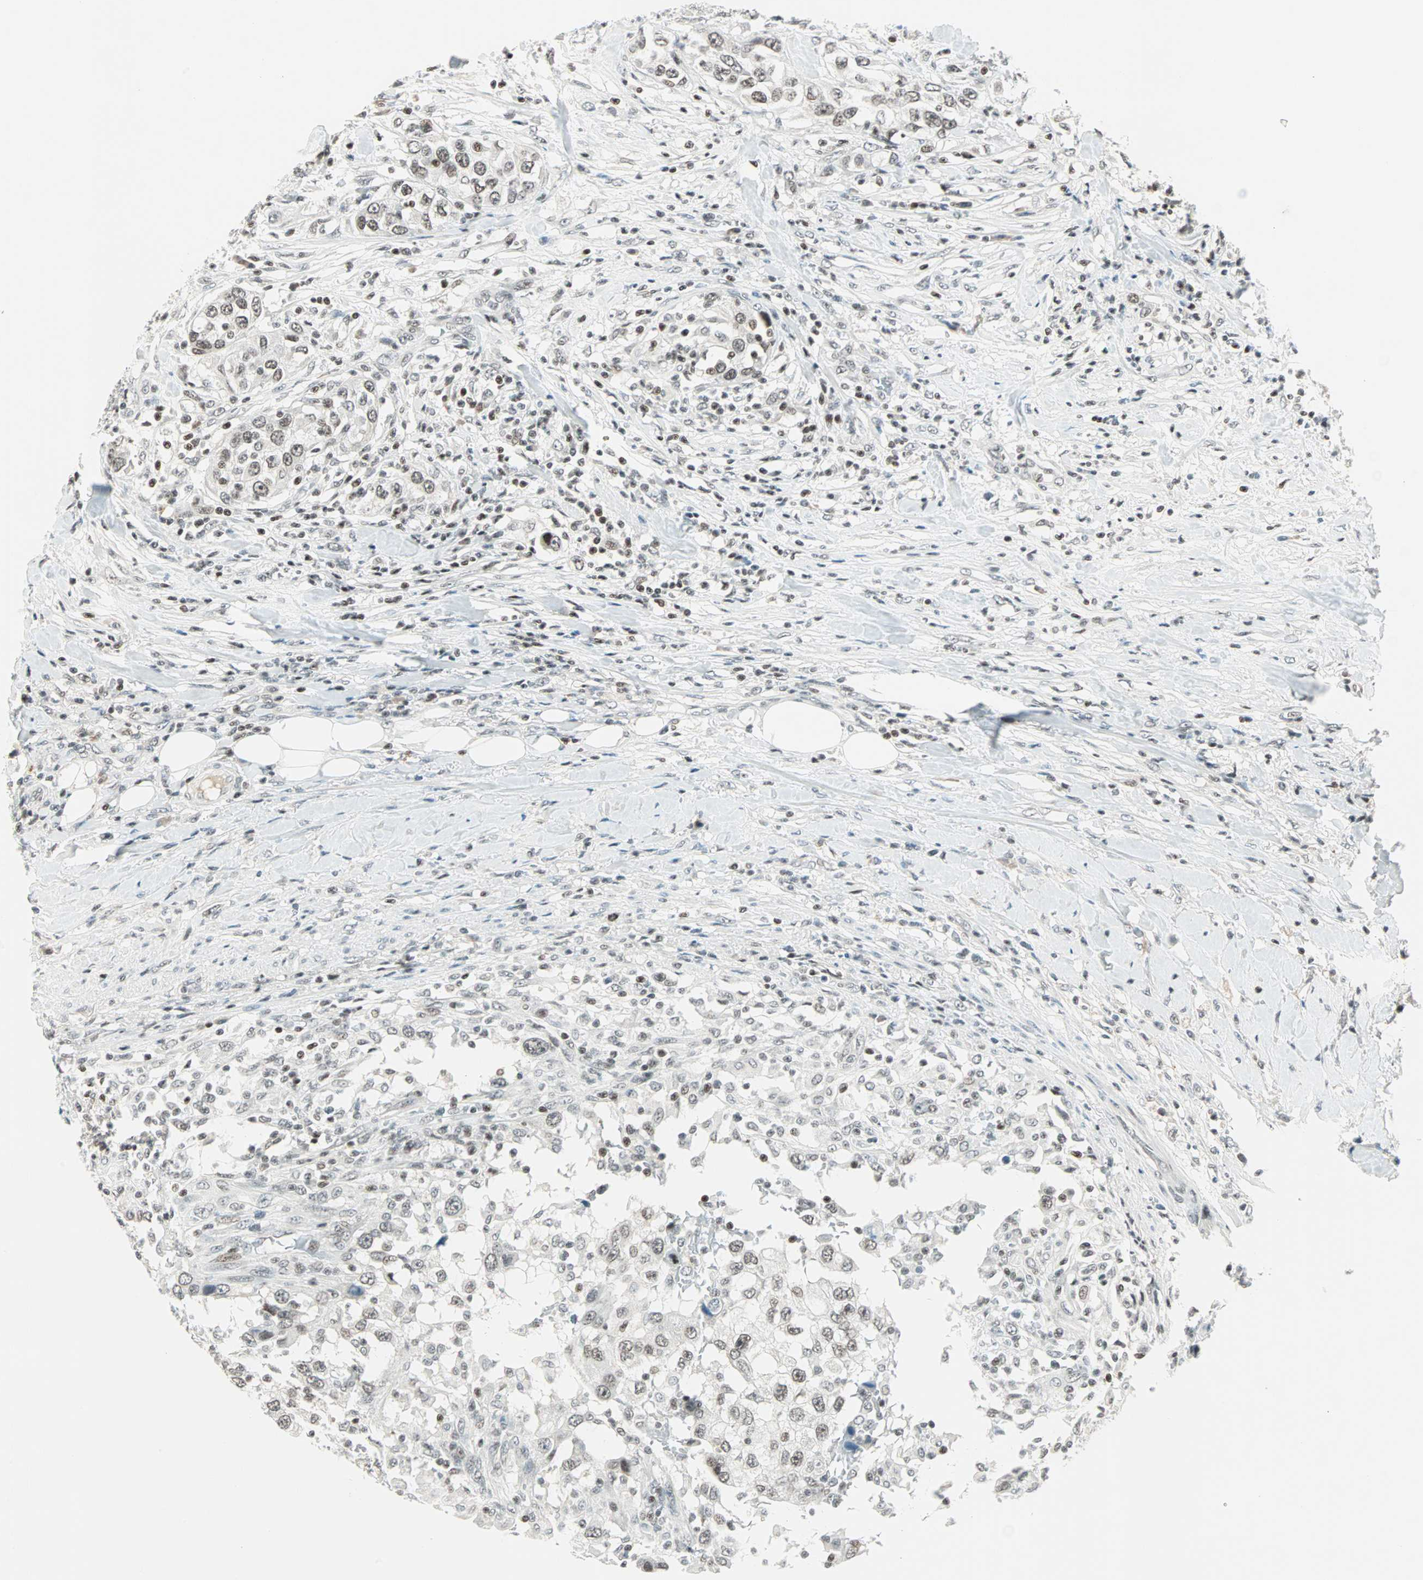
{"staining": {"intensity": "weak", "quantity": "25%-75%", "location": "nuclear"}, "tissue": "urothelial cancer", "cell_type": "Tumor cells", "image_type": "cancer", "snomed": [{"axis": "morphology", "description": "Urothelial carcinoma, High grade"}, {"axis": "topography", "description": "Urinary bladder"}], "caption": "IHC photomicrograph of urothelial carcinoma (high-grade) stained for a protein (brown), which exhibits low levels of weak nuclear positivity in about 25%-75% of tumor cells.", "gene": "SIN3A", "patient": {"sex": "female", "age": 80}}